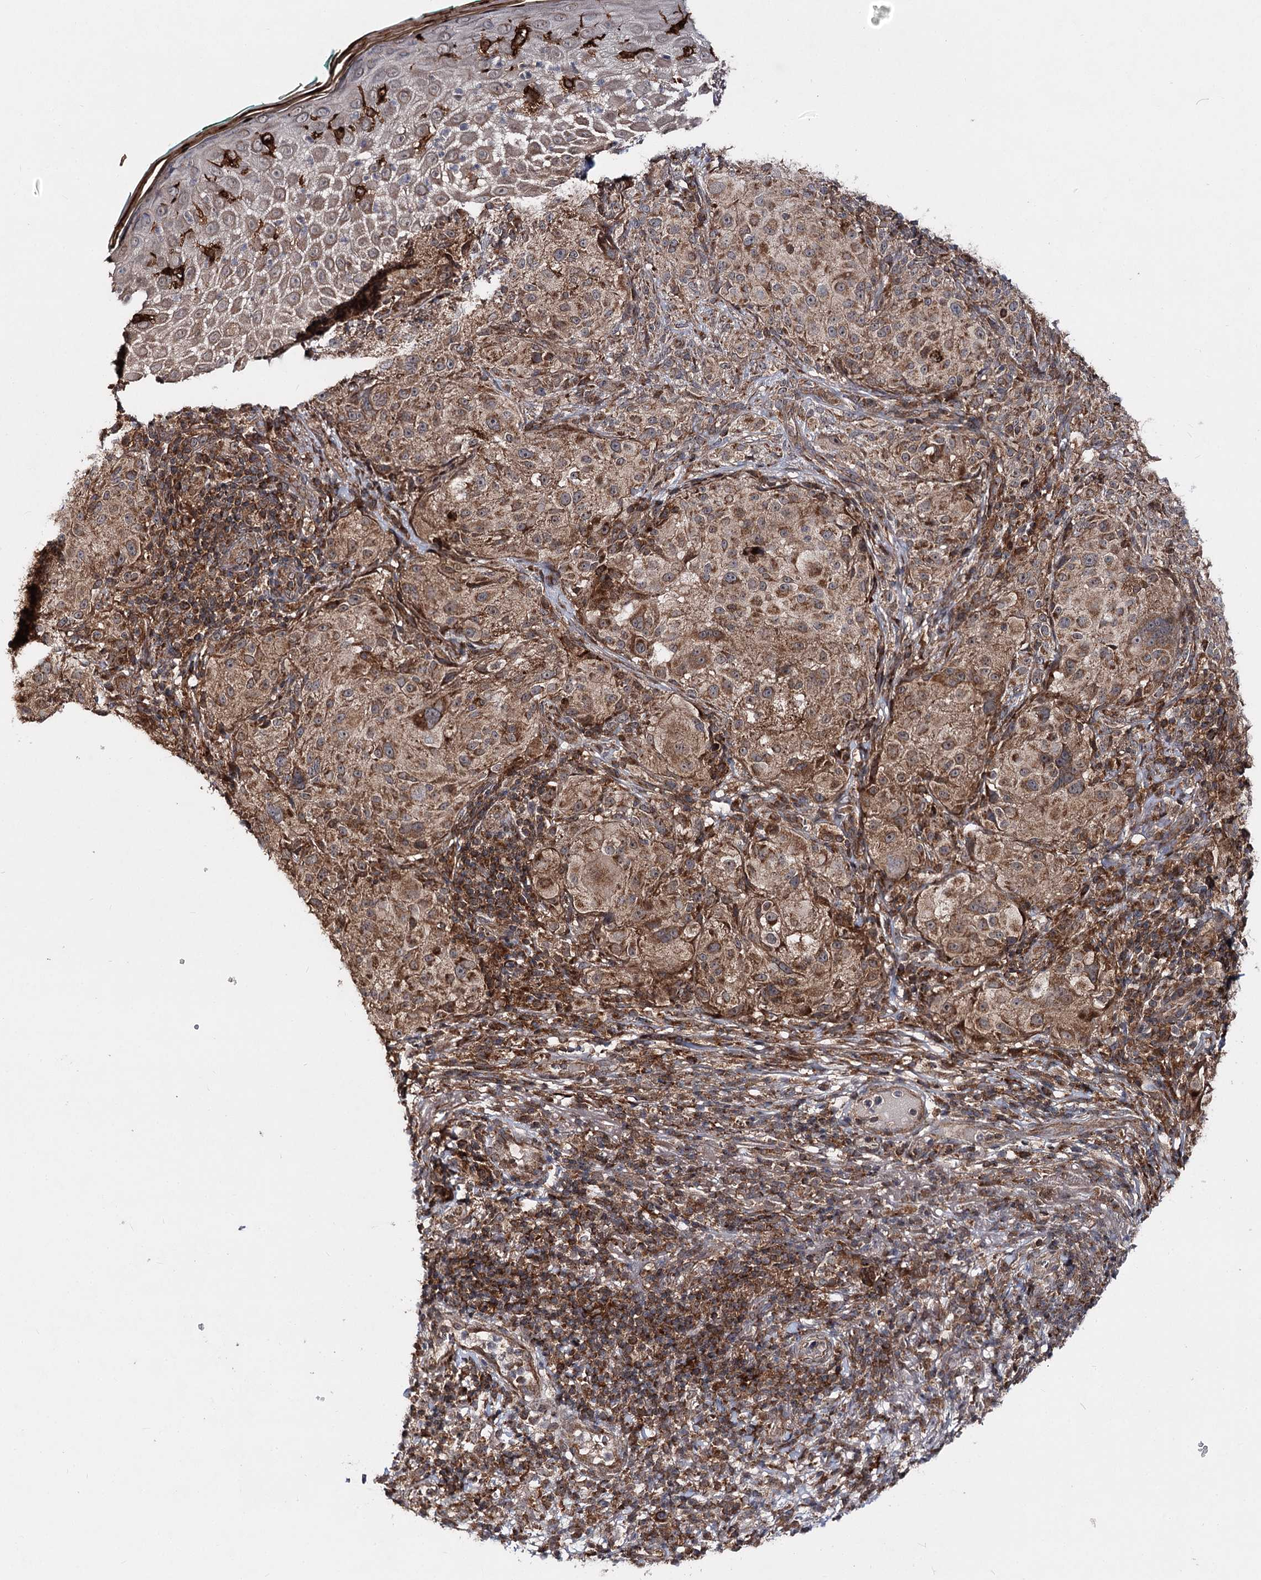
{"staining": {"intensity": "moderate", "quantity": ">75%", "location": "cytoplasmic/membranous"}, "tissue": "melanoma", "cell_type": "Tumor cells", "image_type": "cancer", "snomed": [{"axis": "morphology", "description": "Necrosis, NOS"}, {"axis": "morphology", "description": "Malignant melanoma, NOS"}, {"axis": "topography", "description": "Skin"}], "caption": "Malignant melanoma stained with DAB (3,3'-diaminobenzidine) immunohistochemistry (IHC) displays medium levels of moderate cytoplasmic/membranous expression in about >75% of tumor cells.", "gene": "MINDY3", "patient": {"sex": "female", "age": 87}}